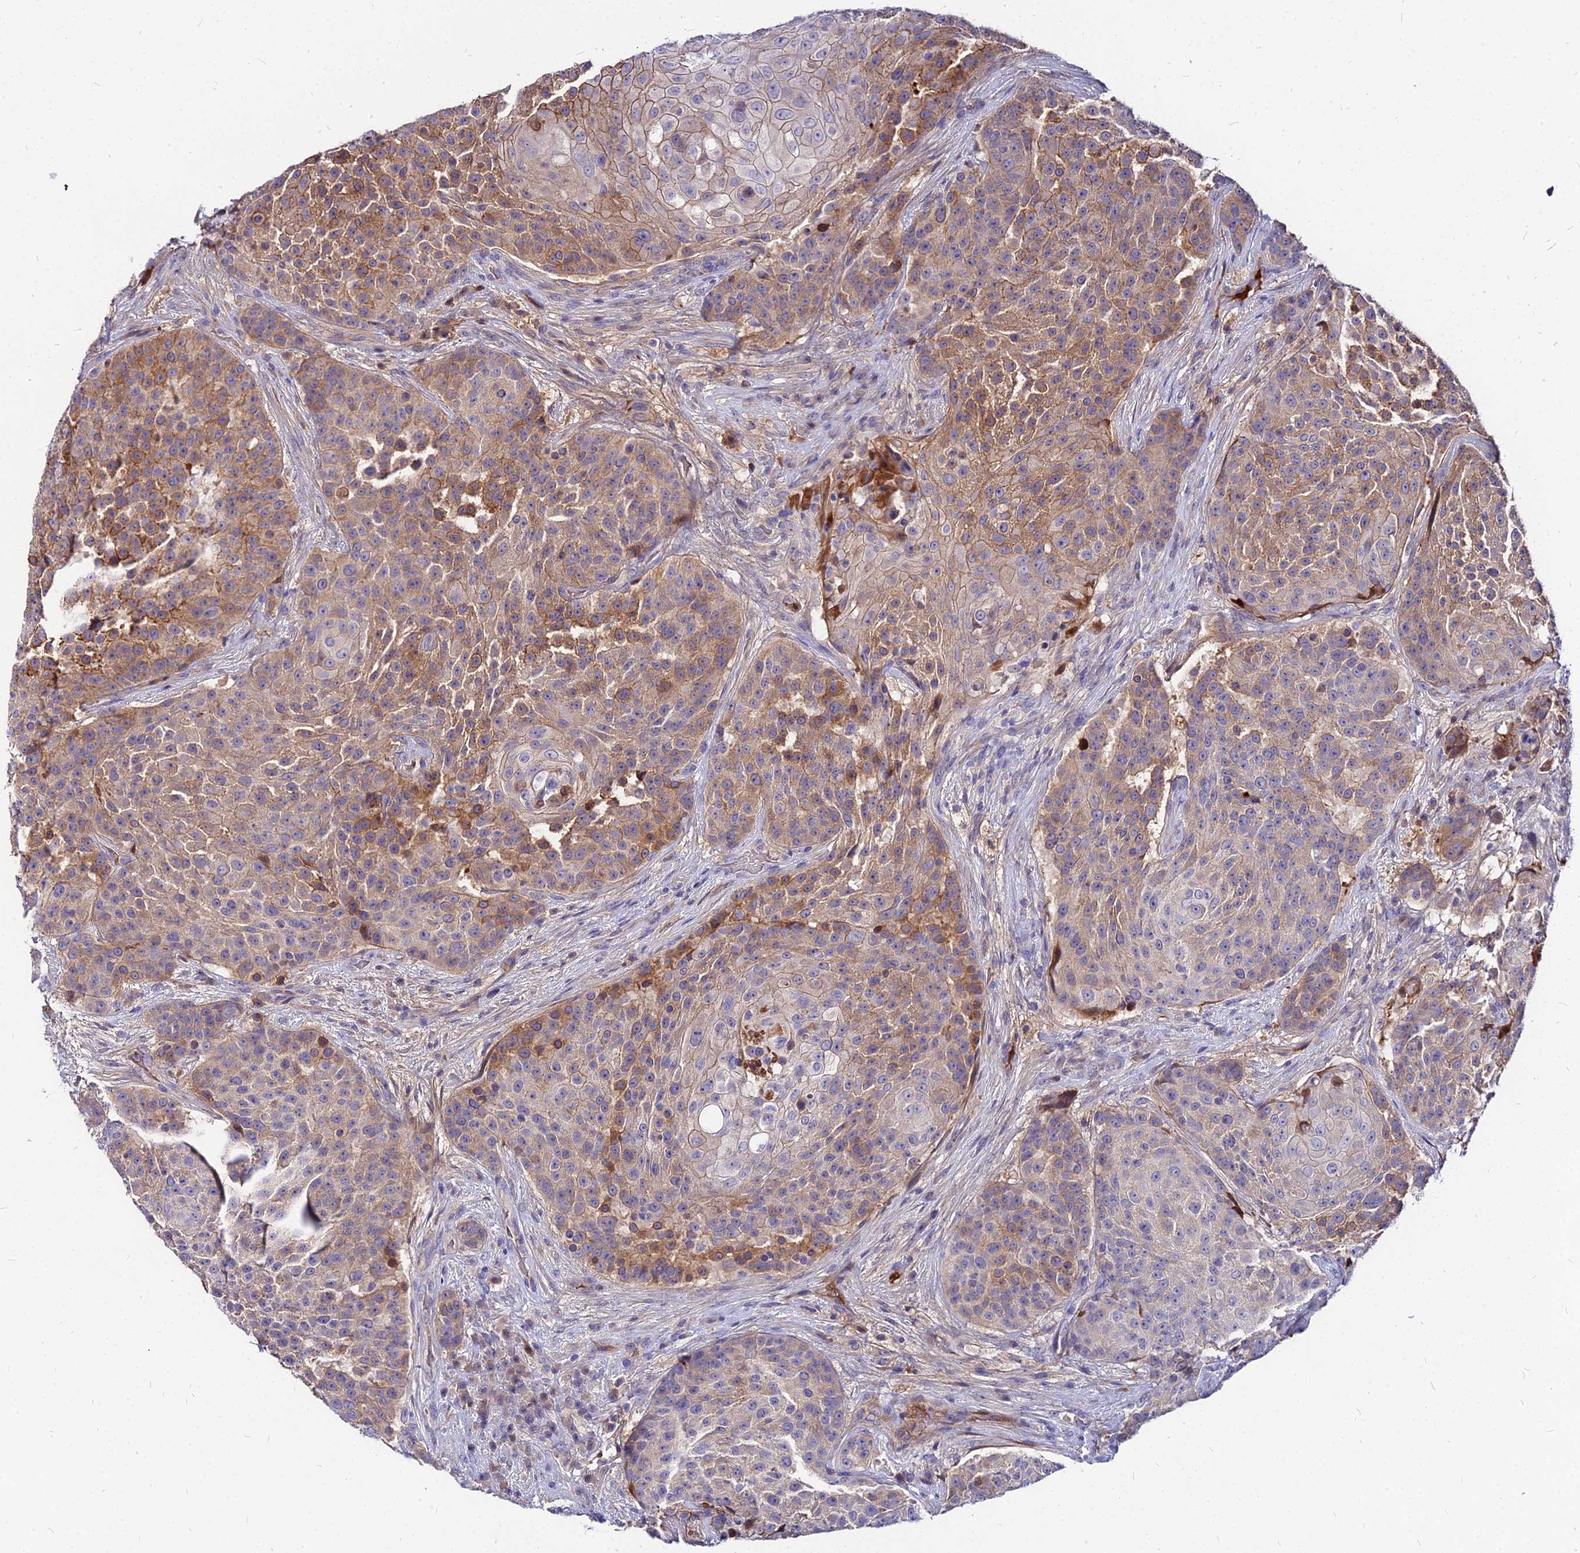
{"staining": {"intensity": "moderate", "quantity": "25%-75%", "location": "cytoplasmic/membranous"}, "tissue": "urothelial cancer", "cell_type": "Tumor cells", "image_type": "cancer", "snomed": [{"axis": "morphology", "description": "Urothelial carcinoma, High grade"}, {"axis": "topography", "description": "Urinary bladder"}], "caption": "Immunohistochemistry (IHC) histopathology image of neoplastic tissue: urothelial cancer stained using immunohistochemistry reveals medium levels of moderate protein expression localized specifically in the cytoplasmic/membranous of tumor cells, appearing as a cytoplasmic/membranous brown color.", "gene": "ACSM6", "patient": {"sex": "female", "age": 63}}